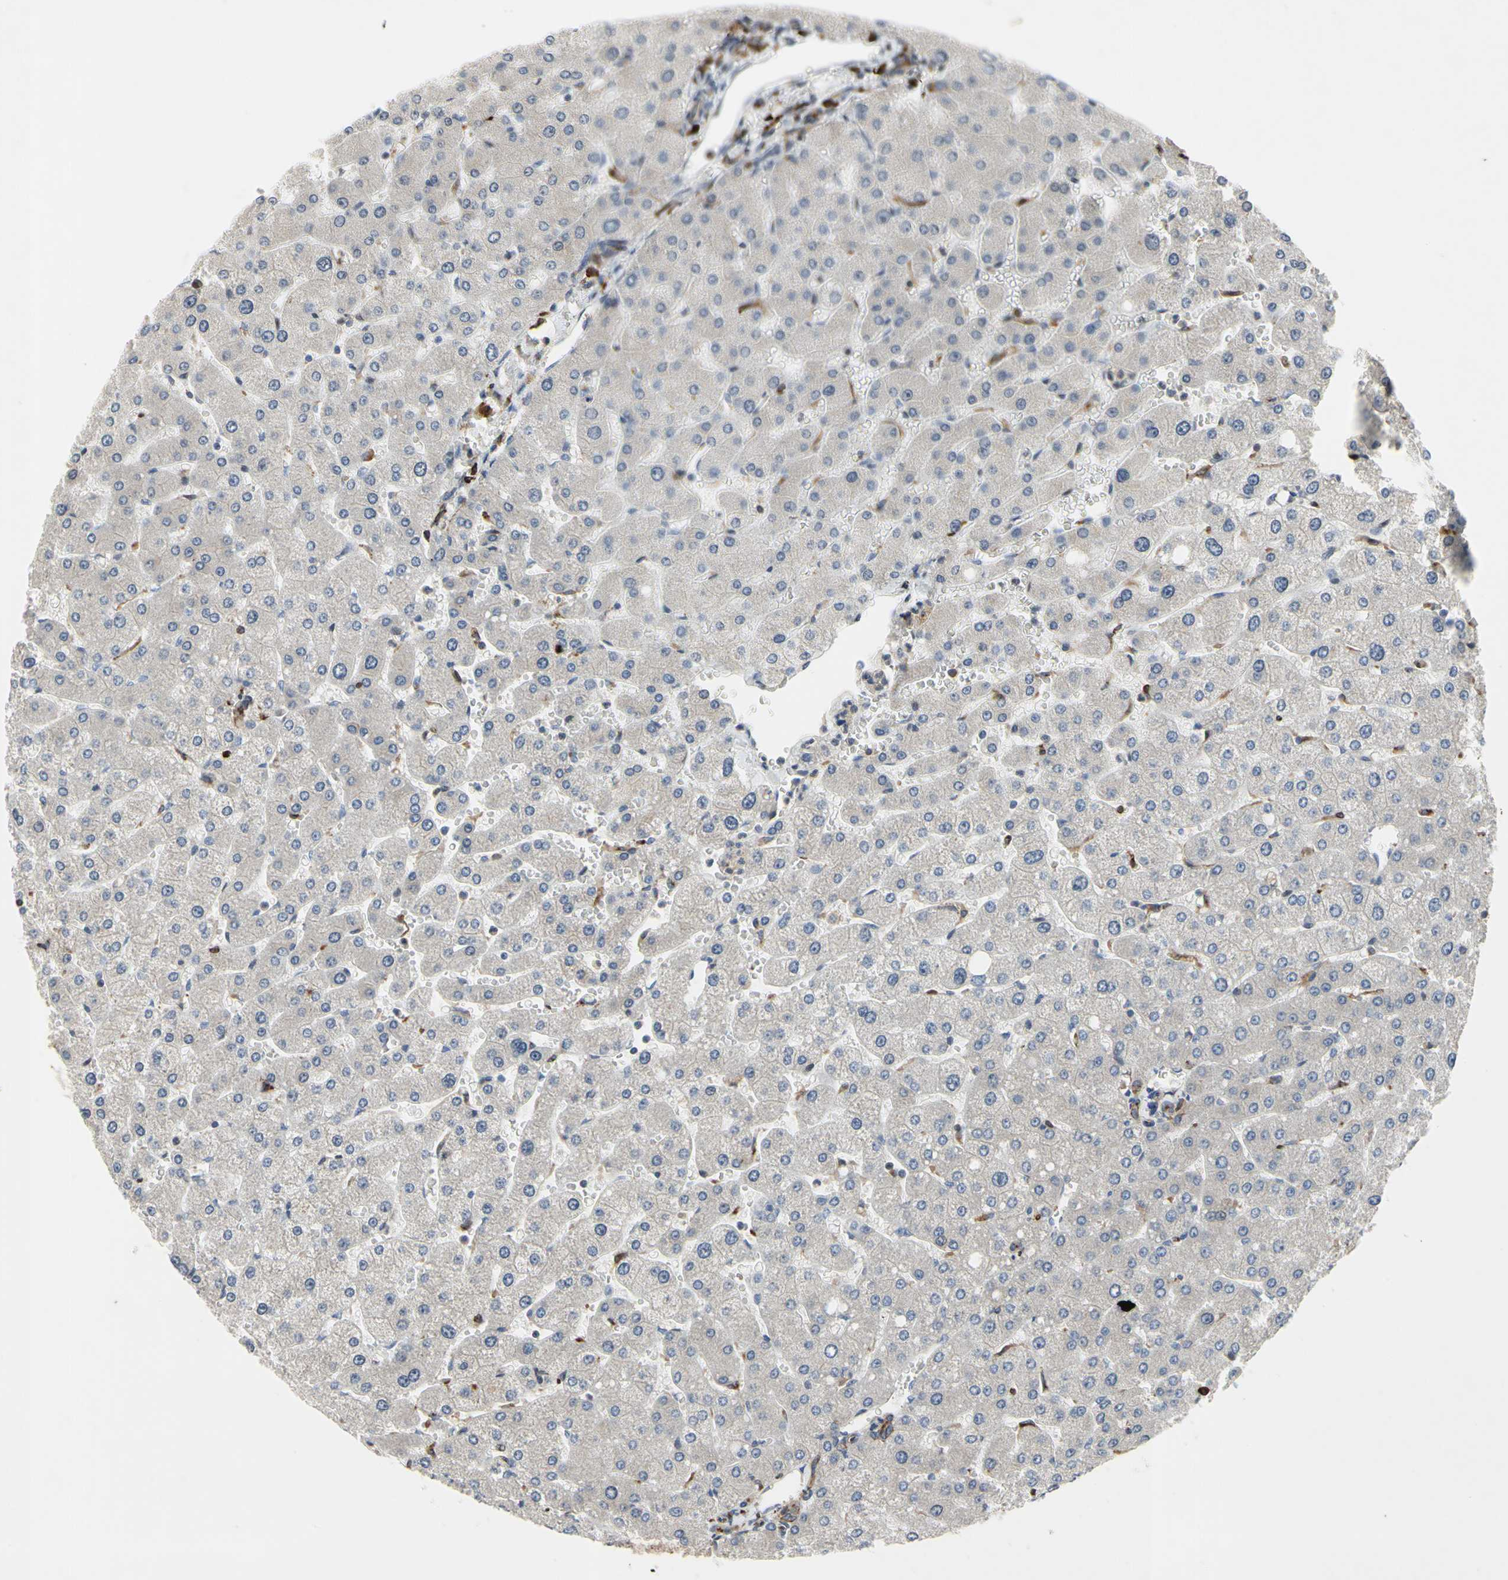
{"staining": {"intensity": "negative", "quantity": "none", "location": "none"}, "tissue": "liver", "cell_type": "Cholangiocytes", "image_type": "normal", "snomed": [{"axis": "morphology", "description": "Normal tissue, NOS"}, {"axis": "topography", "description": "Liver"}], "caption": "The histopathology image displays no staining of cholangiocytes in normal liver. (DAB immunohistochemistry (IHC), high magnification).", "gene": "PLXNA2", "patient": {"sex": "male", "age": 55}}